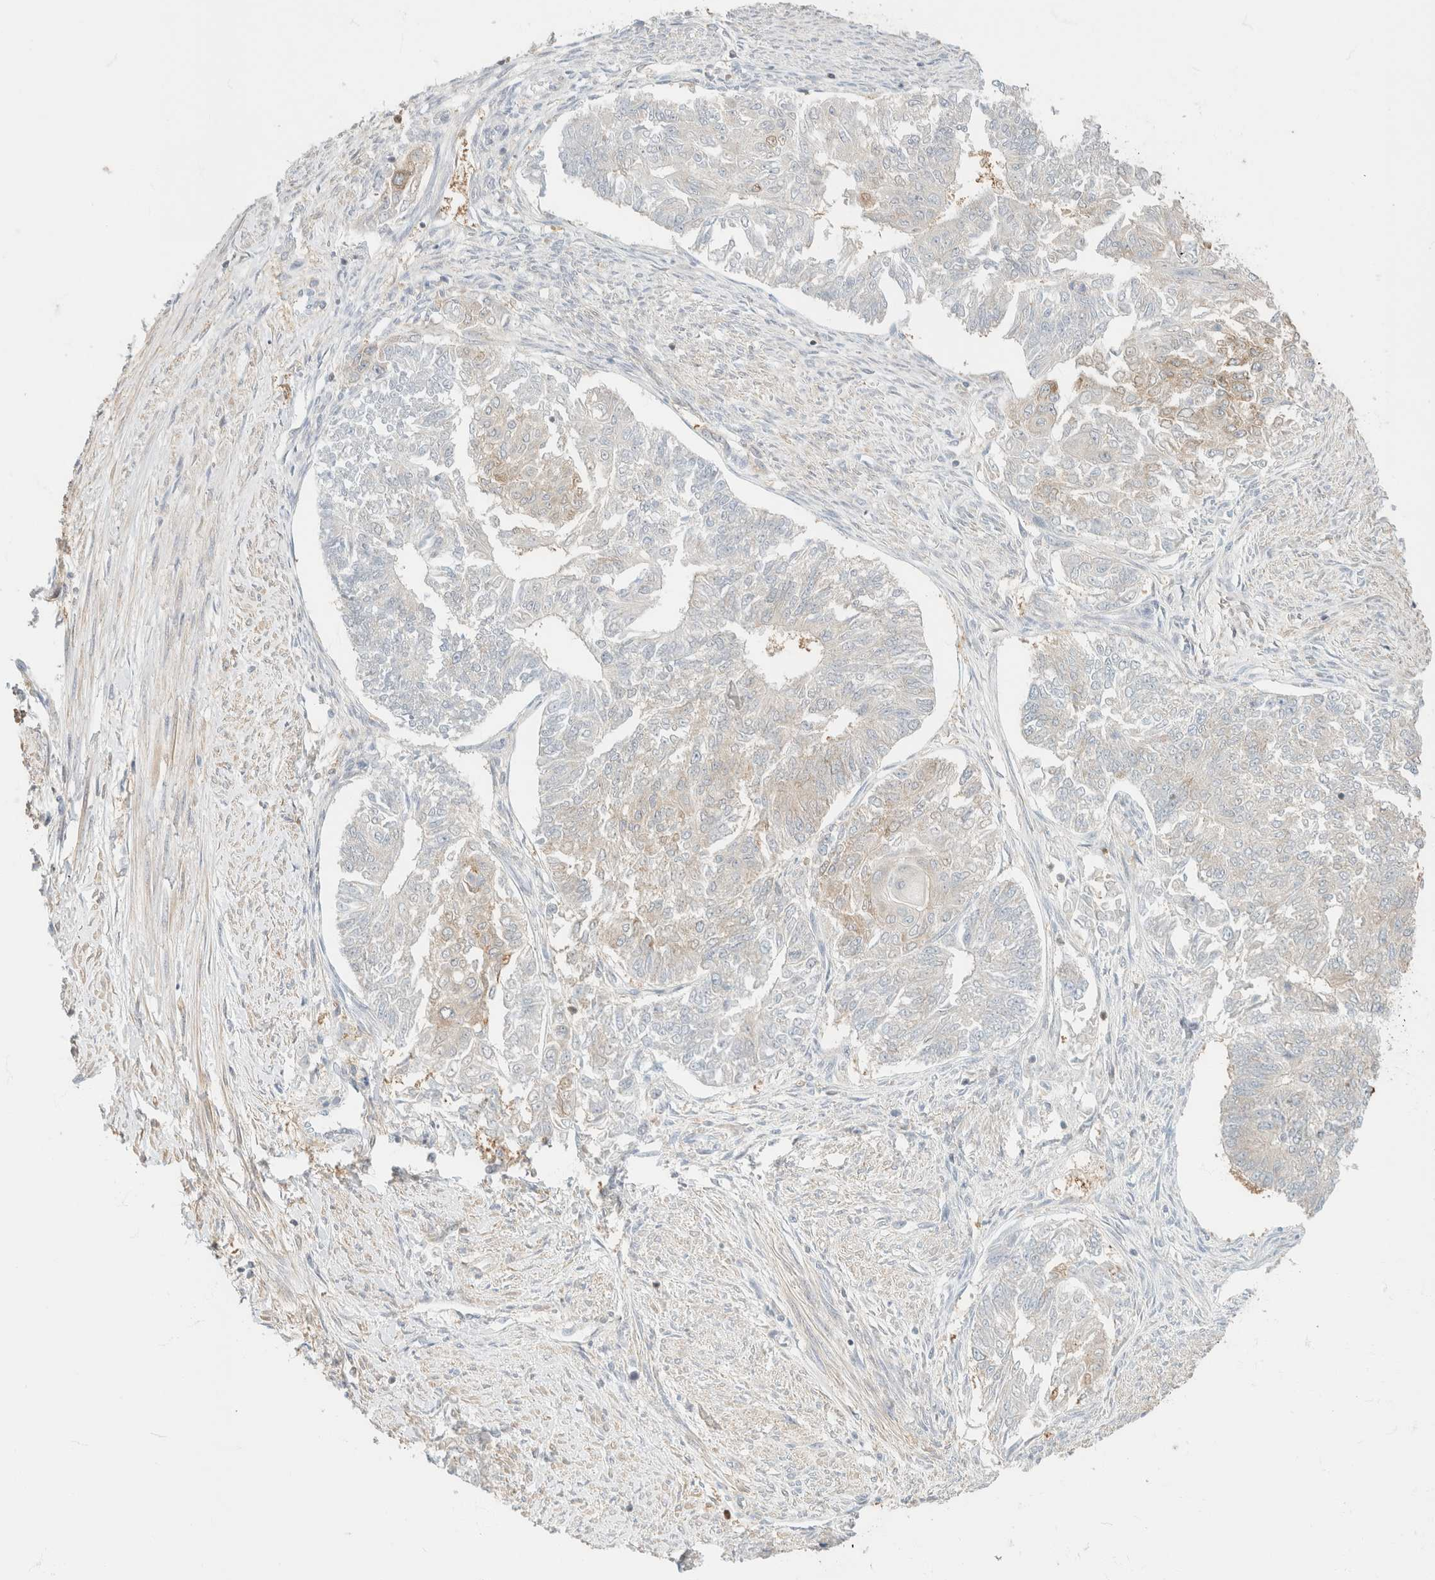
{"staining": {"intensity": "weak", "quantity": "<25%", "location": "cytoplasmic/membranous"}, "tissue": "endometrial cancer", "cell_type": "Tumor cells", "image_type": "cancer", "snomed": [{"axis": "morphology", "description": "Adenocarcinoma, NOS"}, {"axis": "topography", "description": "Endometrium"}], "caption": "Adenocarcinoma (endometrial) was stained to show a protein in brown. There is no significant positivity in tumor cells.", "gene": "GPI", "patient": {"sex": "female", "age": 32}}